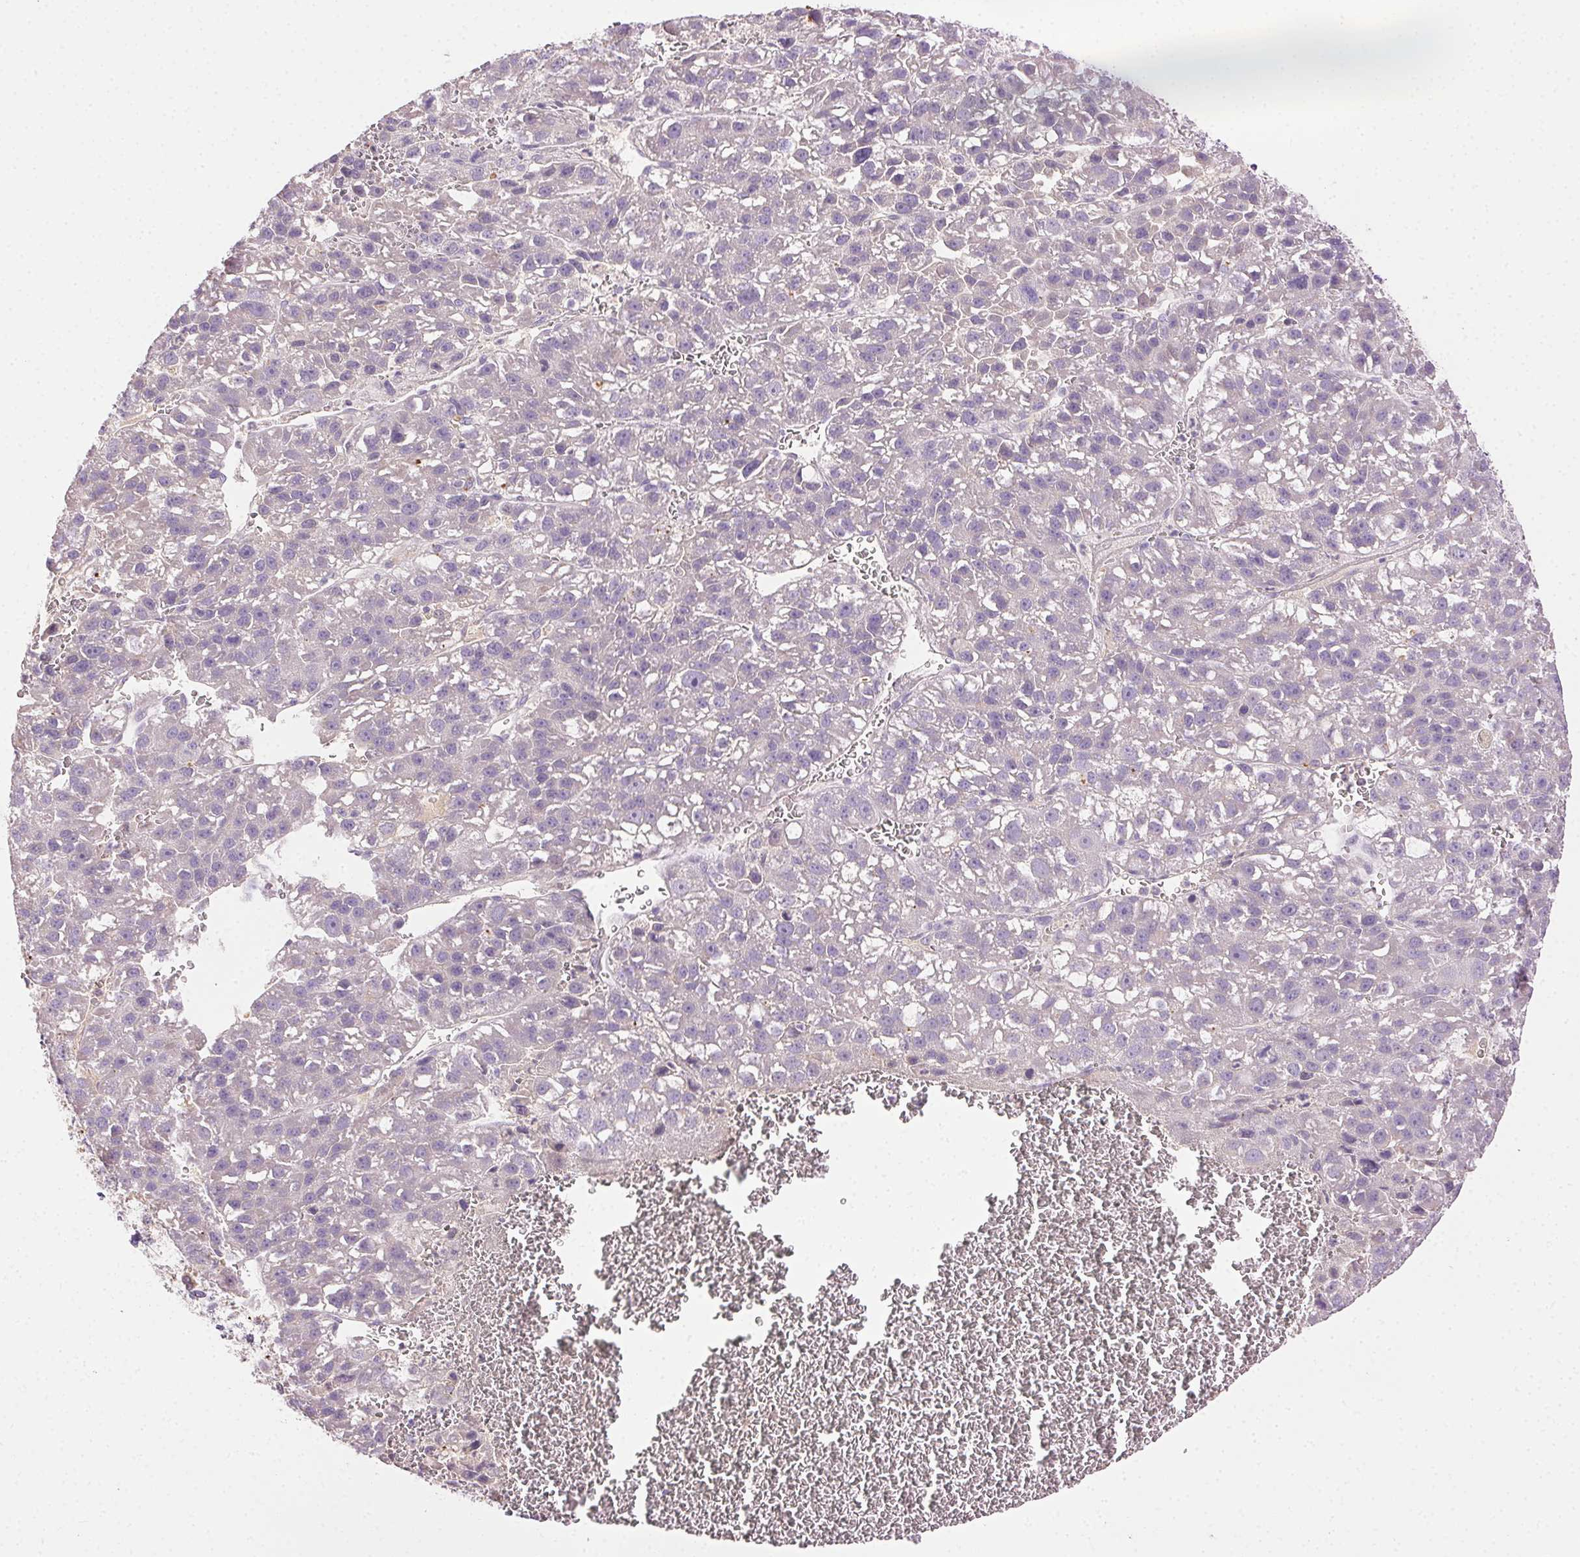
{"staining": {"intensity": "negative", "quantity": "none", "location": "none"}, "tissue": "liver cancer", "cell_type": "Tumor cells", "image_type": "cancer", "snomed": [{"axis": "morphology", "description": "Carcinoma, Hepatocellular, NOS"}, {"axis": "topography", "description": "Liver"}], "caption": "The image demonstrates no significant expression in tumor cells of liver cancer (hepatocellular carcinoma). (Brightfield microscopy of DAB immunohistochemistry (IHC) at high magnification).", "gene": "BPIFB2", "patient": {"sex": "female", "age": 70}}